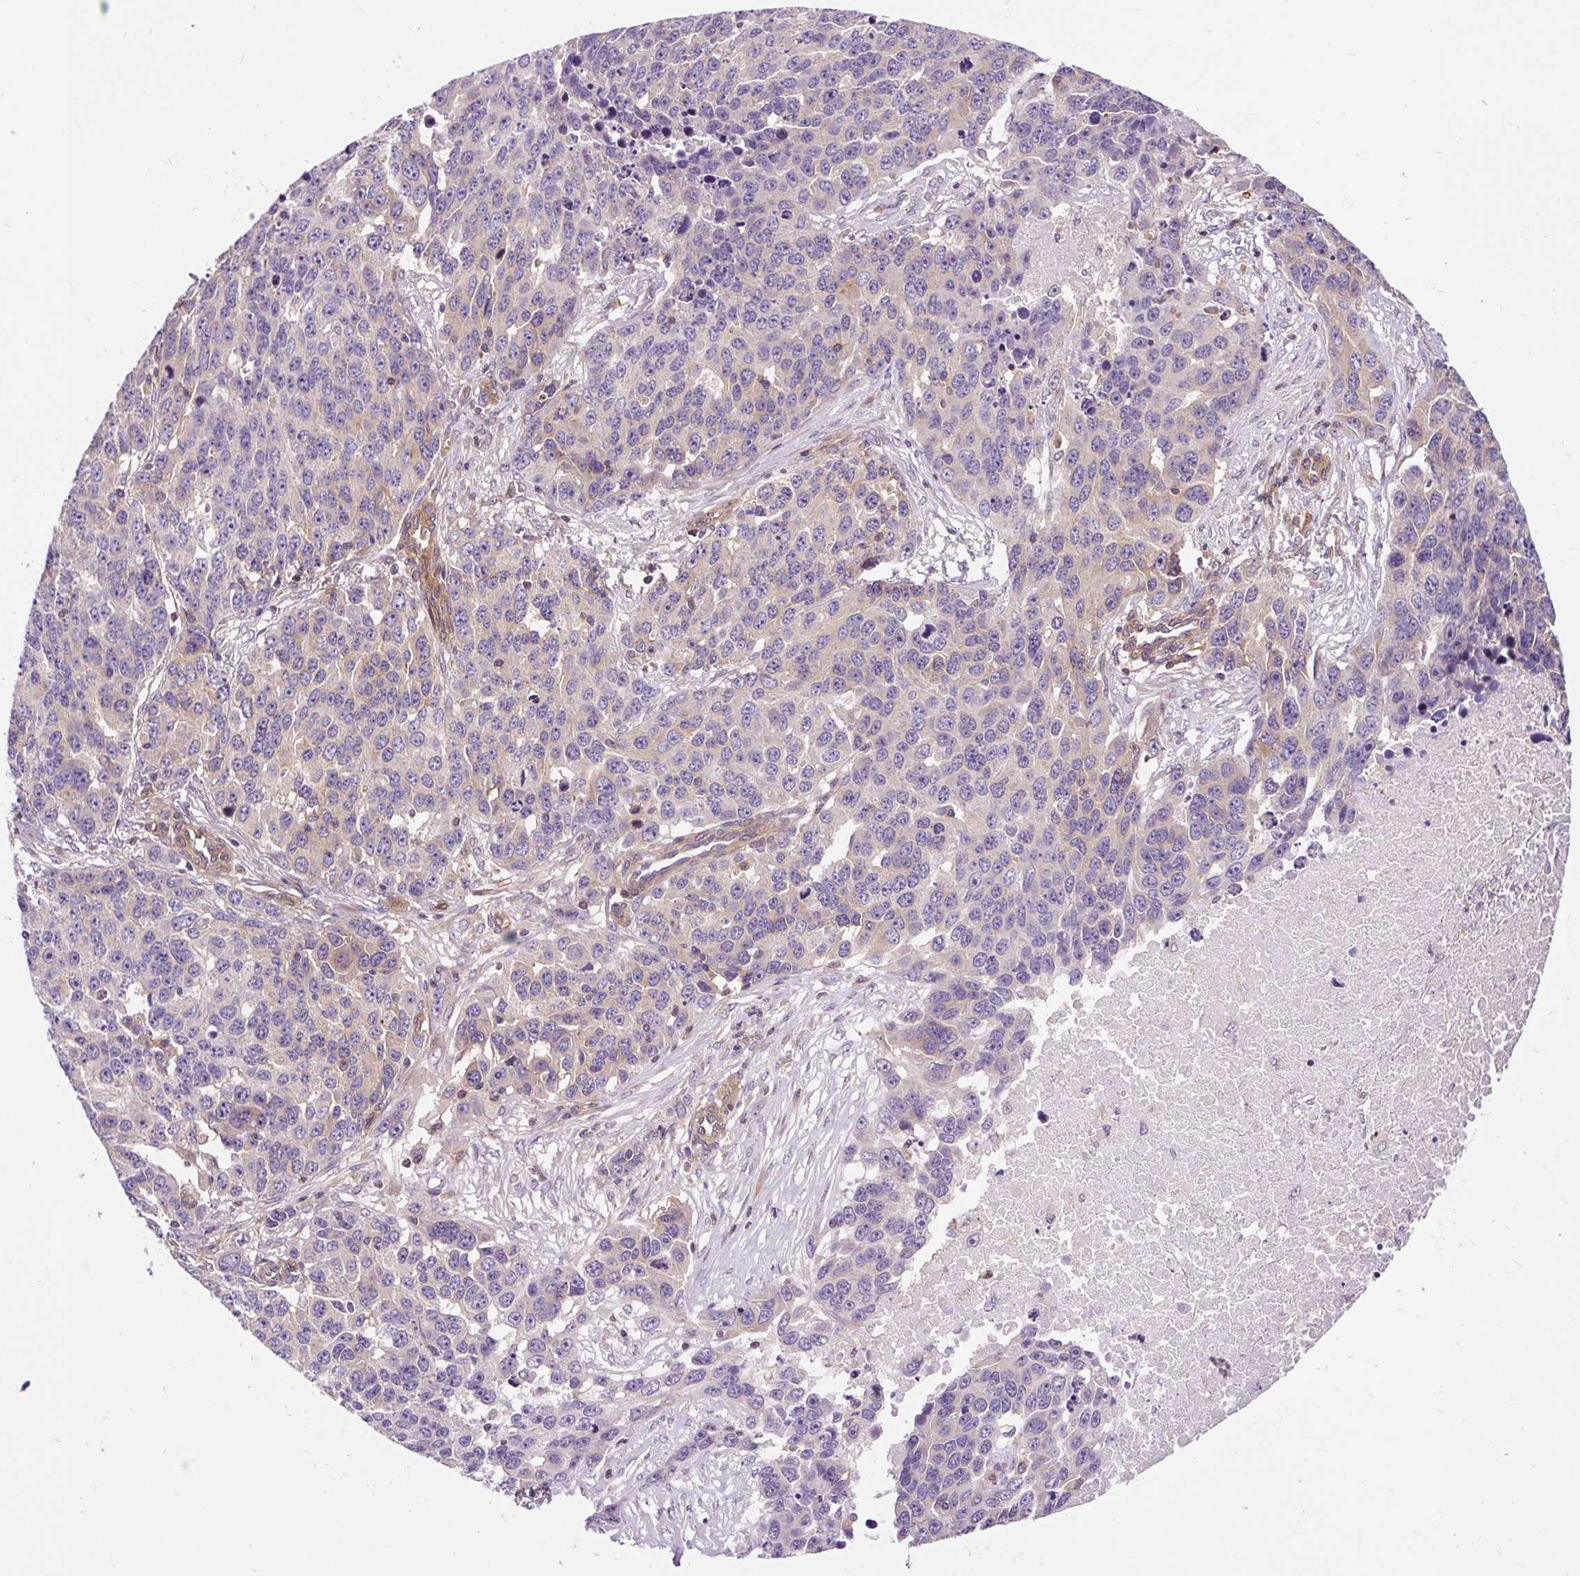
{"staining": {"intensity": "weak", "quantity": "<25%", "location": "cytoplasmic/membranous"}, "tissue": "ovarian cancer", "cell_type": "Tumor cells", "image_type": "cancer", "snomed": [{"axis": "morphology", "description": "Cystadenocarcinoma, serous, NOS"}, {"axis": "topography", "description": "Ovary"}], "caption": "Histopathology image shows no significant protein expression in tumor cells of ovarian cancer (serous cystadenocarcinoma). (DAB immunohistochemistry (IHC), high magnification).", "gene": "PCDHGB3", "patient": {"sex": "female", "age": 76}}